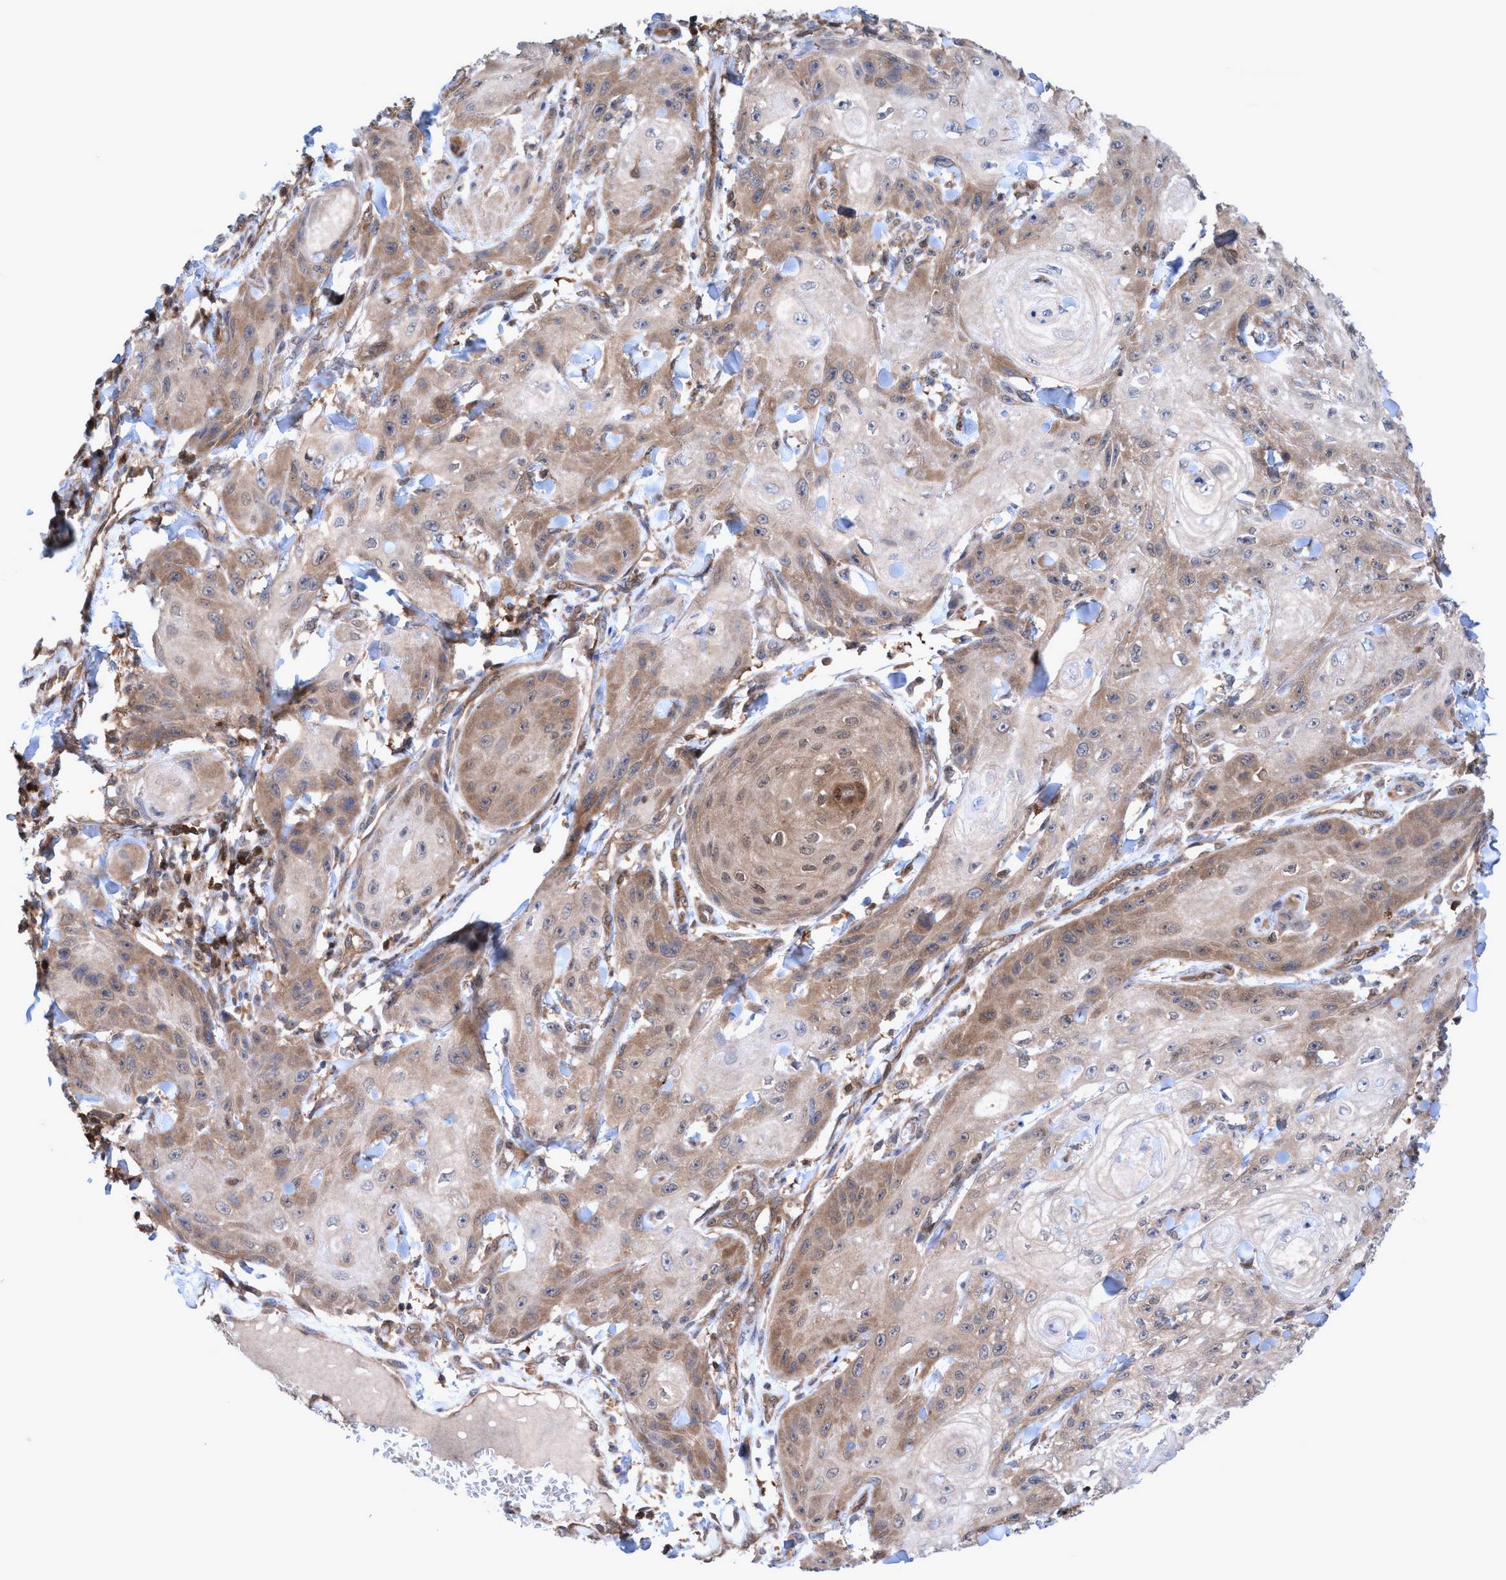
{"staining": {"intensity": "weak", "quantity": ">75%", "location": "cytoplasmic/membranous"}, "tissue": "skin cancer", "cell_type": "Tumor cells", "image_type": "cancer", "snomed": [{"axis": "morphology", "description": "Squamous cell carcinoma, NOS"}, {"axis": "topography", "description": "Skin"}], "caption": "Brown immunohistochemical staining in human squamous cell carcinoma (skin) shows weak cytoplasmic/membranous expression in about >75% of tumor cells.", "gene": "GLOD4", "patient": {"sex": "male", "age": 74}}